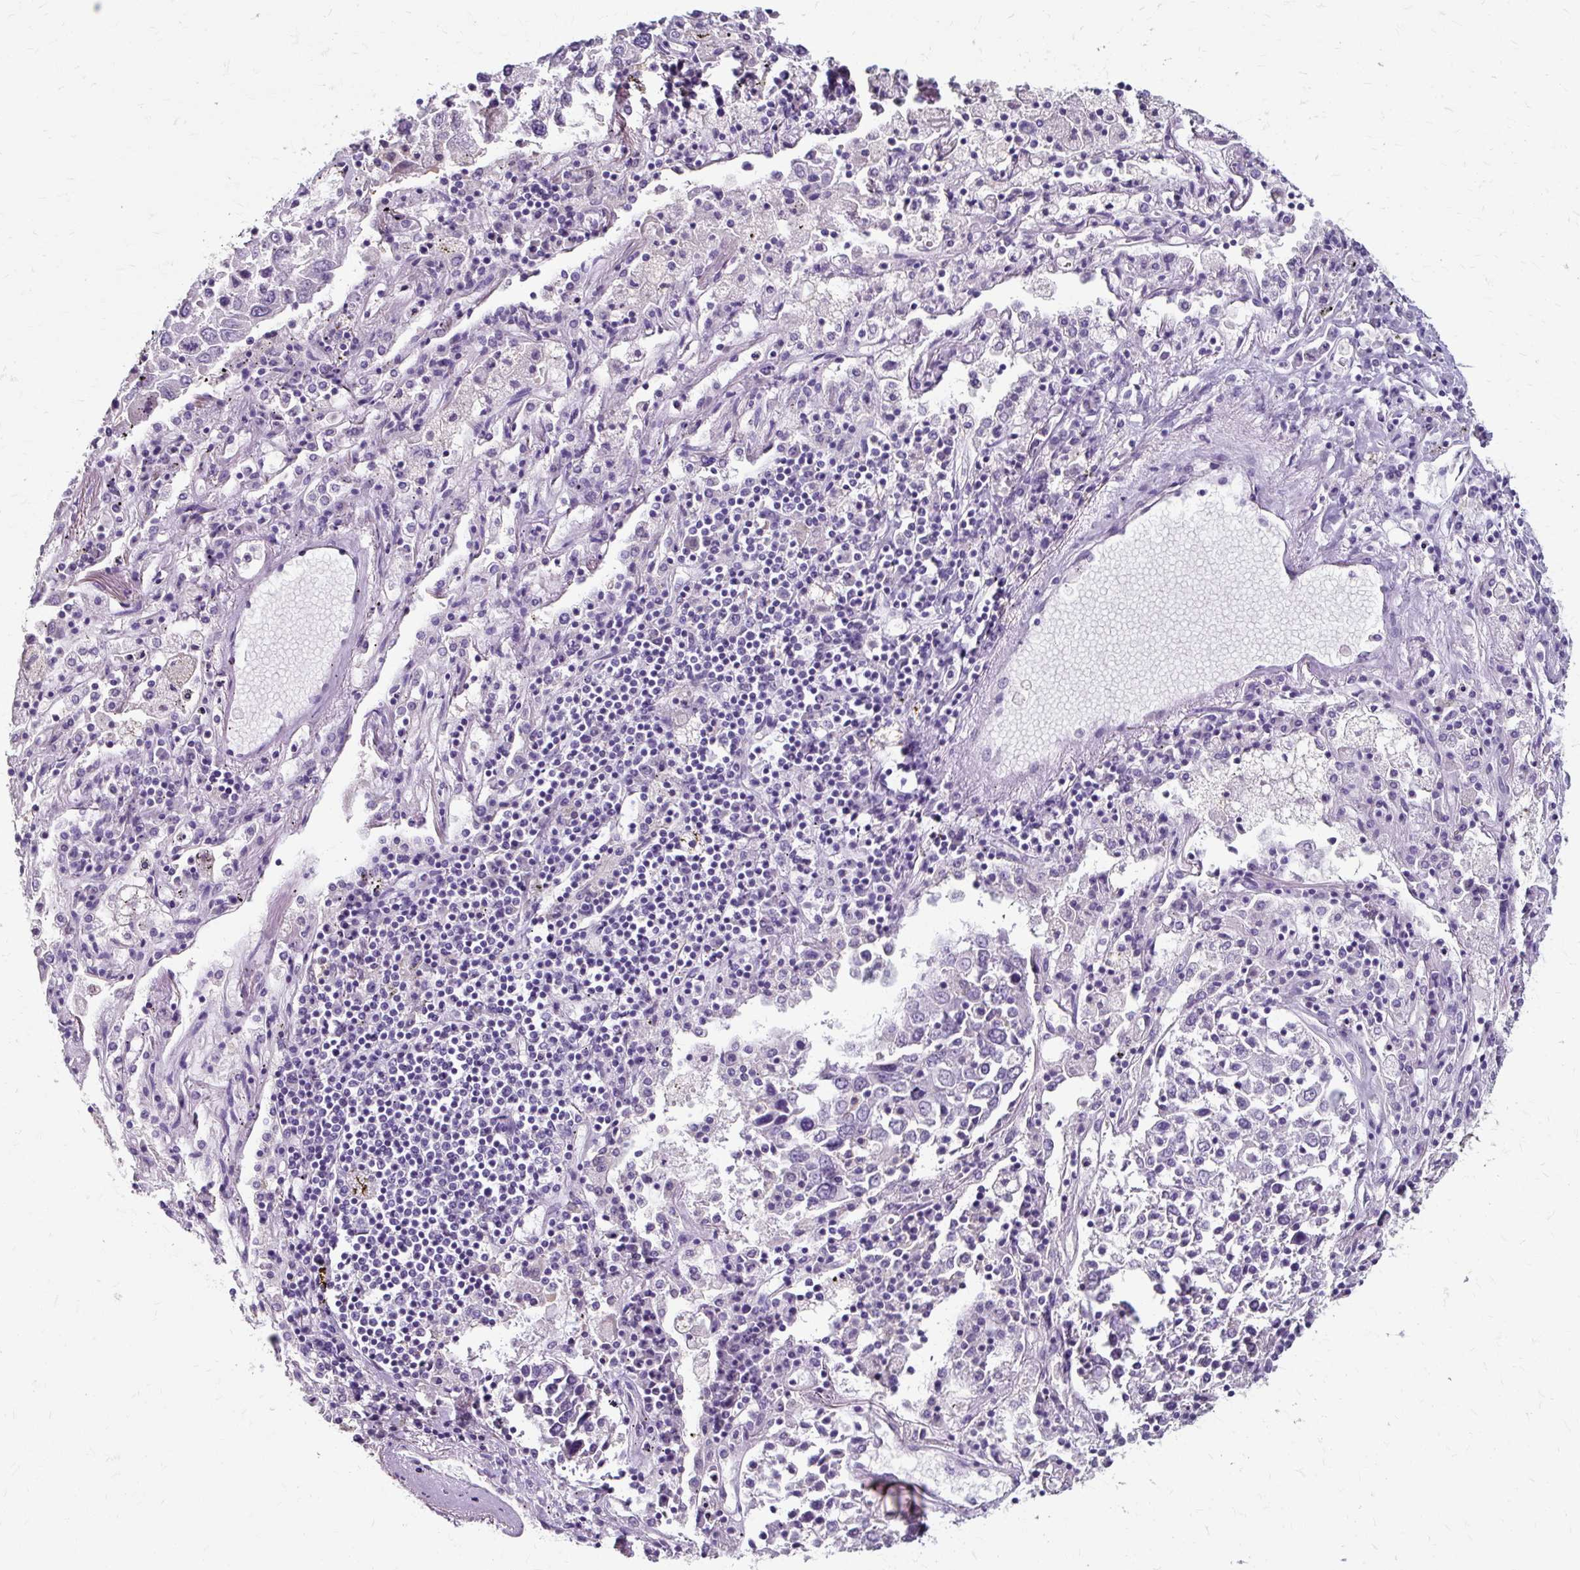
{"staining": {"intensity": "negative", "quantity": "none", "location": "none"}, "tissue": "lung cancer", "cell_type": "Tumor cells", "image_type": "cancer", "snomed": [{"axis": "morphology", "description": "Squamous cell carcinoma, NOS"}, {"axis": "topography", "description": "Lung"}], "caption": "This is an IHC image of human lung squamous cell carcinoma. There is no expression in tumor cells.", "gene": "KLHL24", "patient": {"sex": "male", "age": 65}}